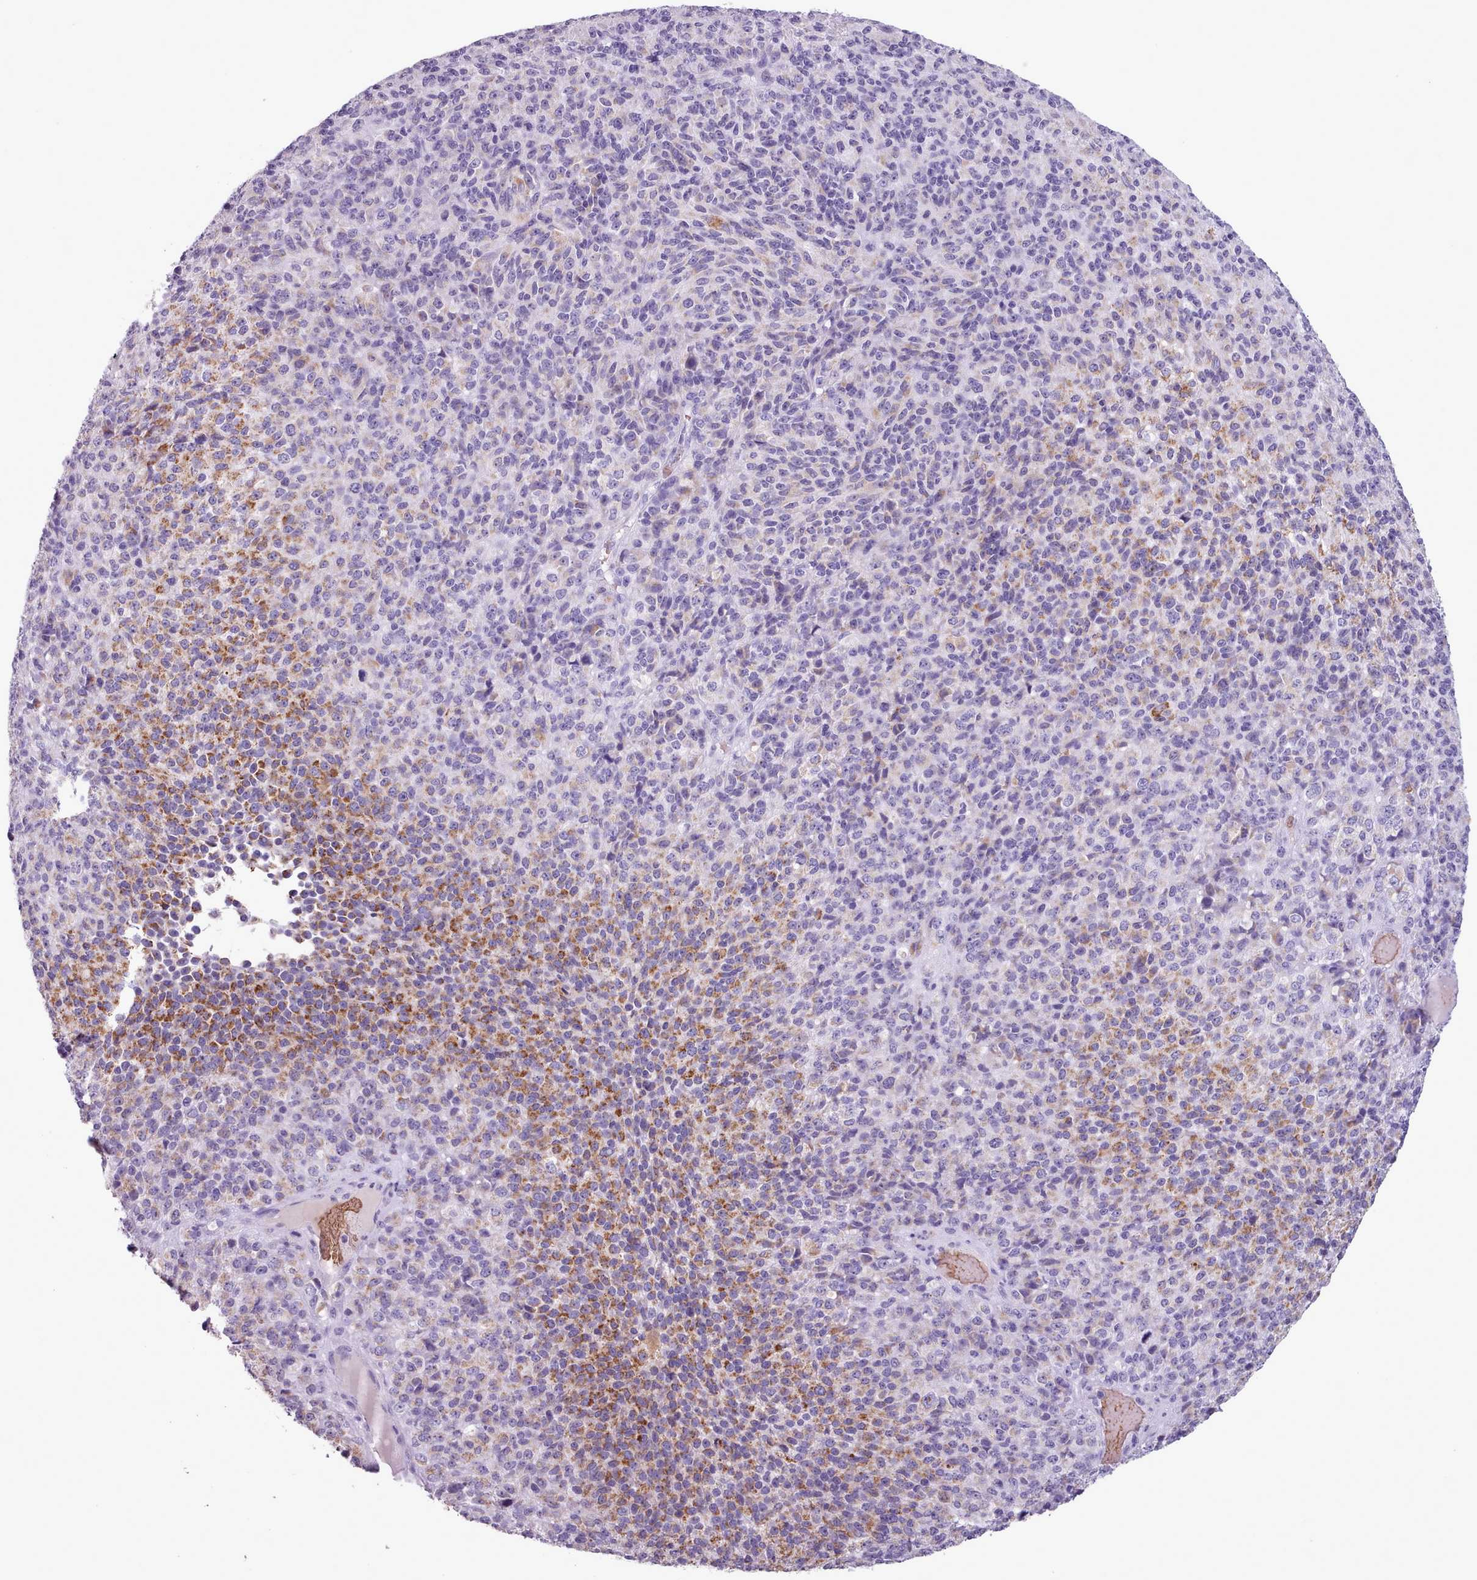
{"staining": {"intensity": "moderate", "quantity": "25%-75%", "location": "cytoplasmic/membranous"}, "tissue": "melanoma", "cell_type": "Tumor cells", "image_type": "cancer", "snomed": [{"axis": "morphology", "description": "Malignant melanoma, Metastatic site"}, {"axis": "topography", "description": "Brain"}], "caption": "This photomicrograph demonstrates IHC staining of malignant melanoma (metastatic site), with medium moderate cytoplasmic/membranous positivity in about 25%-75% of tumor cells.", "gene": "AK4", "patient": {"sex": "female", "age": 56}}